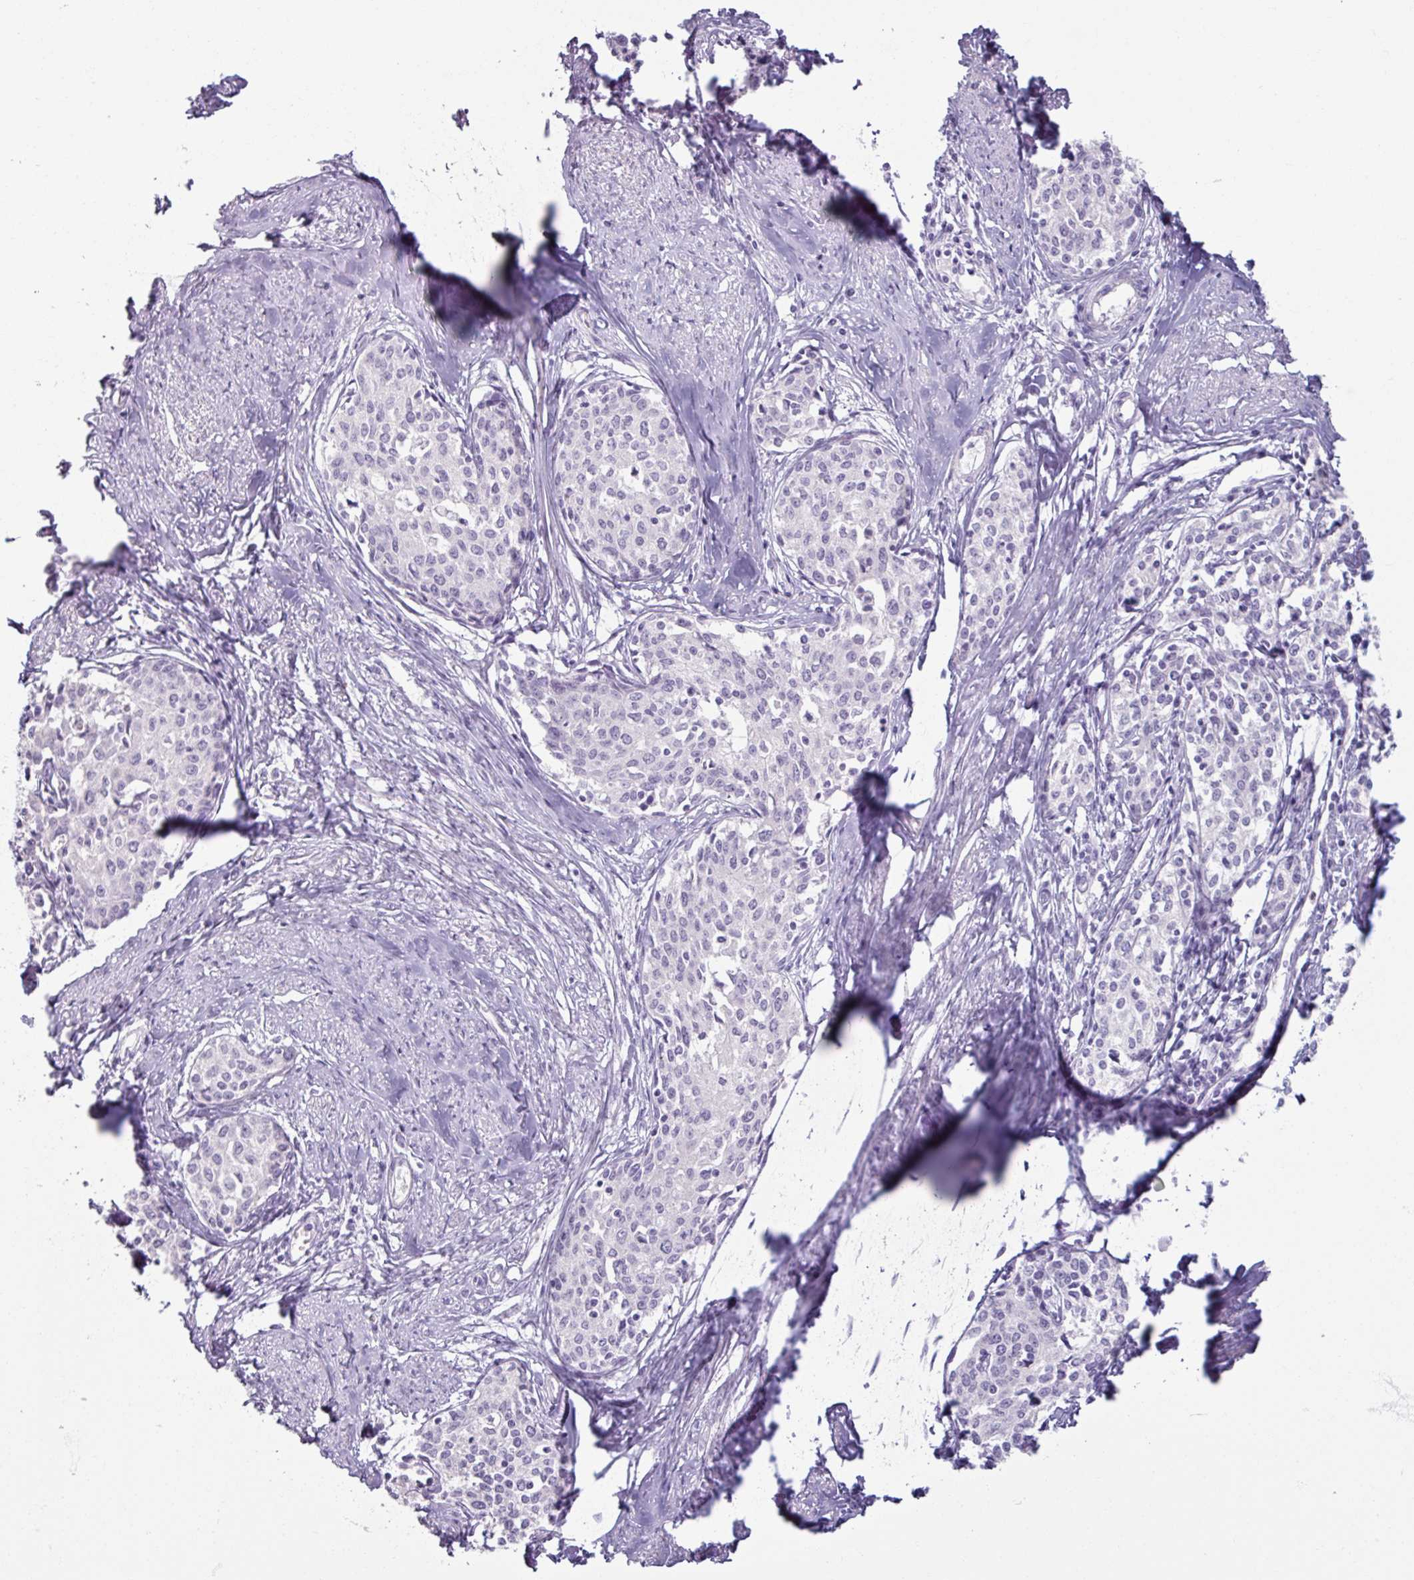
{"staining": {"intensity": "negative", "quantity": "none", "location": "none"}, "tissue": "cervical cancer", "cell_type": "Tumor cells", "image_type": "cancer", "snomed": [{"axis": "morphology", "description": "Squamous cell carcinoma, NOS"}, {"axis": "morphology", "description": "Adenocarcinoma, NOS"}, {"axis": "topography", "description": "Cervix"}], "caption": "Immunohistochemistry of human cervical cancer (squamous cell carcinoma) displays no staining in tumor cells. The staining was performed using DAB to visualize the protein expression in brown, while the nuclei were stained in blue with hematoxylin (Magnification: 20x).", "gene": "ARG1", "patient": {"sex": "female", "age": 52}}